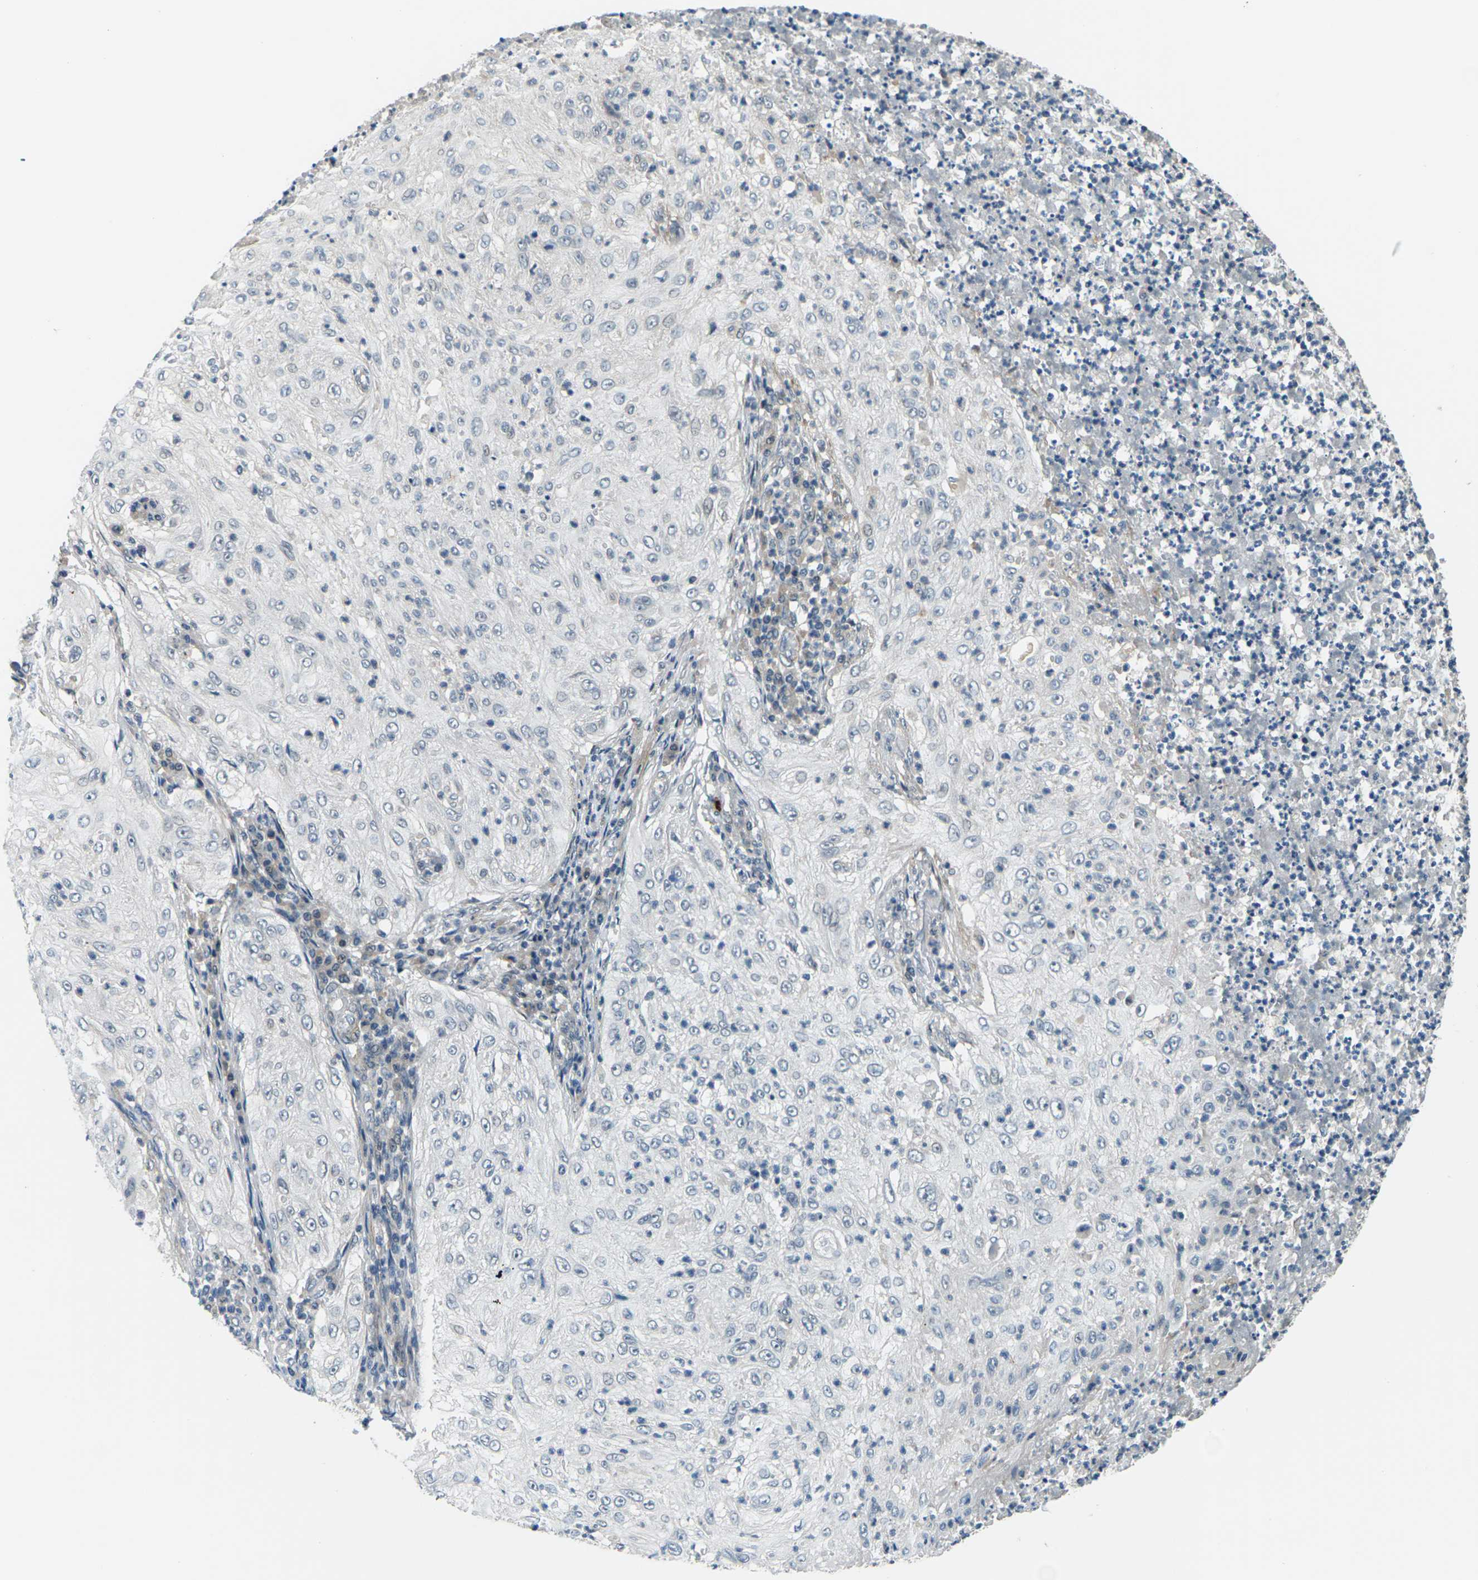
{"staining": {"intensity": "negative", "quantity": "none", "location": "none"}, "tissue": "lung cancer", "cell_type": "Tumor cells", "image_type": "cancer", "snomed": [{"axis": "morphology", "description": "Inflammation, NOS"}, {"axis": "morphology", "description": "Squamous cell carcinoma, NOS"}, {"axis": "topography", "description": "Lymph node"}, {"axis": "topography", "description": "Soft tissue"}, {"axis": "topography", "description": "Lung"}], "caption": "Protein analysis of lung cancer (squamous cell carcinoma) displays no significant expression in tumor cells.", "gene": "SLC13A3", "patient": {"sex": "male", "age": 66}}